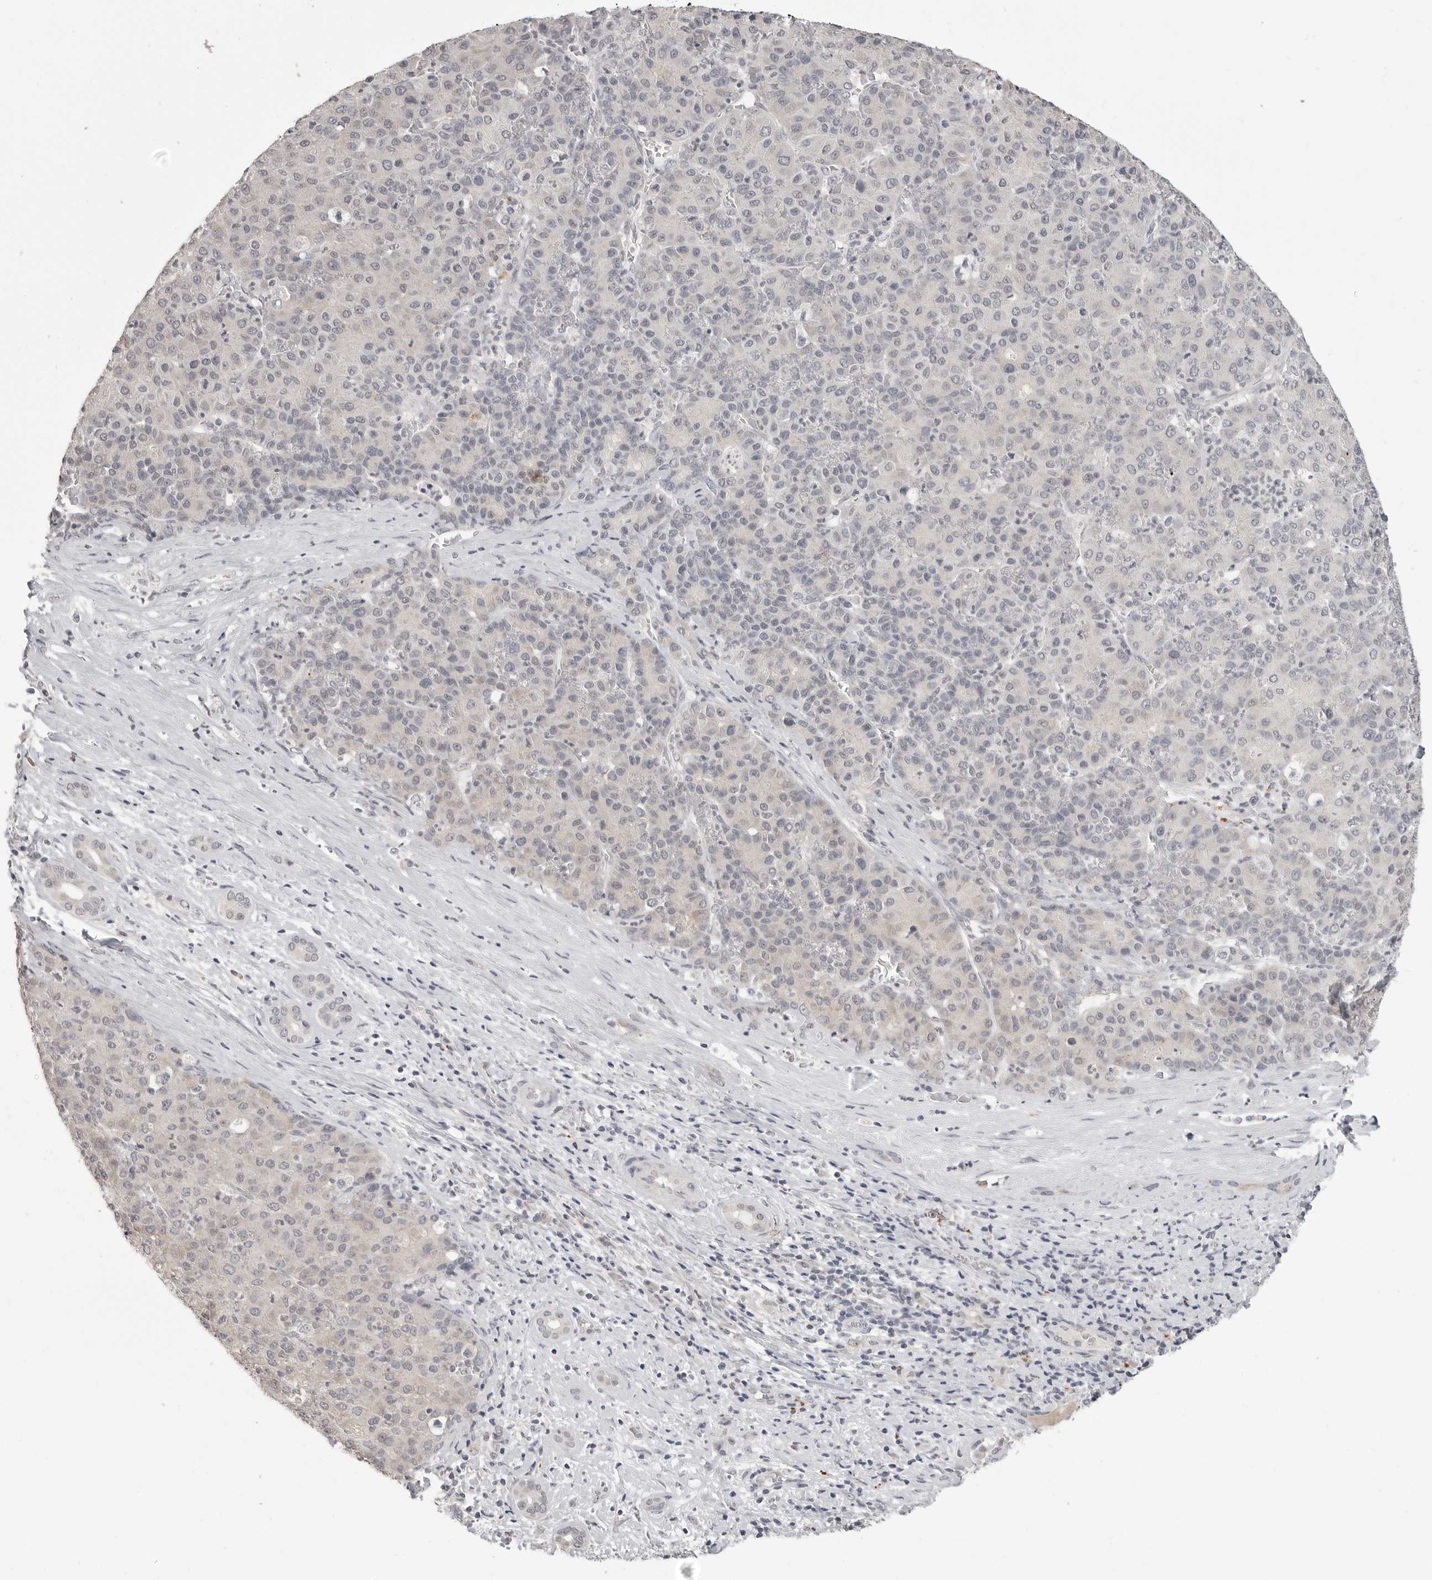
{"staining": {"intensity": "negative", "quantity": "none", "location": "none"}, "tissue": "liver cancer", "cell_type": "Tumor cells", "image_type": "cancer", "snomed": [{"axis": "morphology", "description": "Carcinoma, Hepatocellular, NOS"}, {"axis": "topography", "description": "Liver"}], "caption": "DAB (3,3'-diaminobenzidine) immunohistochemical staining of liver cancer (hepatocellular carcinoma) shows no significant expression in tumor cells. The staining is performed using DAB (3,3'-diaminobenzidine) brown chromogen with nuclei counter-stained in using hematoxylin.", "gene": "PRSS1", "patient": {"sex": "male", "age": 65}}